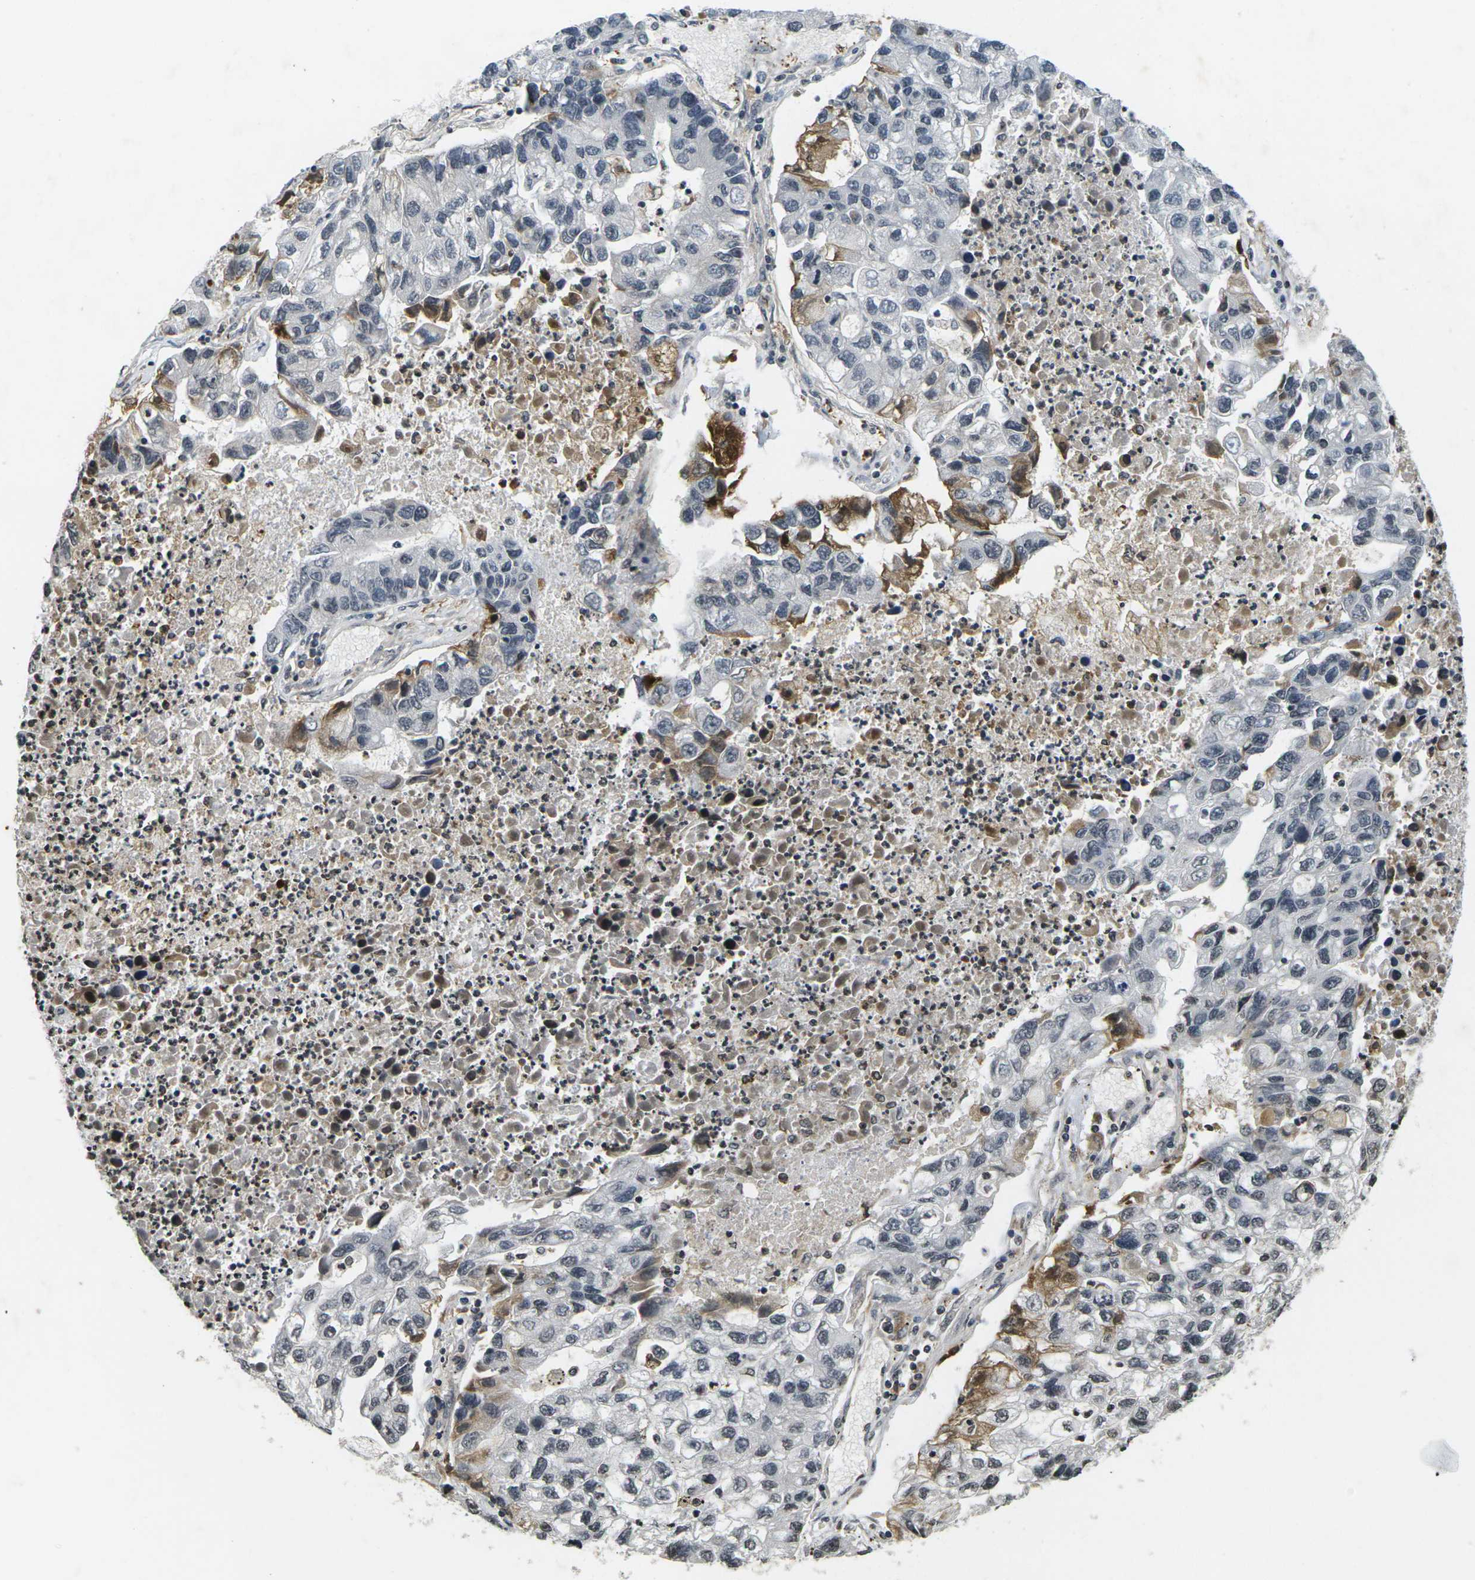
{"staining": {"intensity": "moderate", "quantity": "<25%", "location": "cytoplasmic/membranous"}, "tissue": "lung cancer", "cell_type": "Tumor cells", "image_type": "cancer", "snomed": [{"axis": "morphology", "description": "Adenocarcinoma, NOS"}, {"axis": "topography", "description": "Lung"}], "caption": "A brown stain shows moderate cytoplasmic/membranous staining of a protein in human adenocarcinoma (lung) tumor cells.", "gene": "C1QC", "patient": {"sex": "female", "age": 51}}